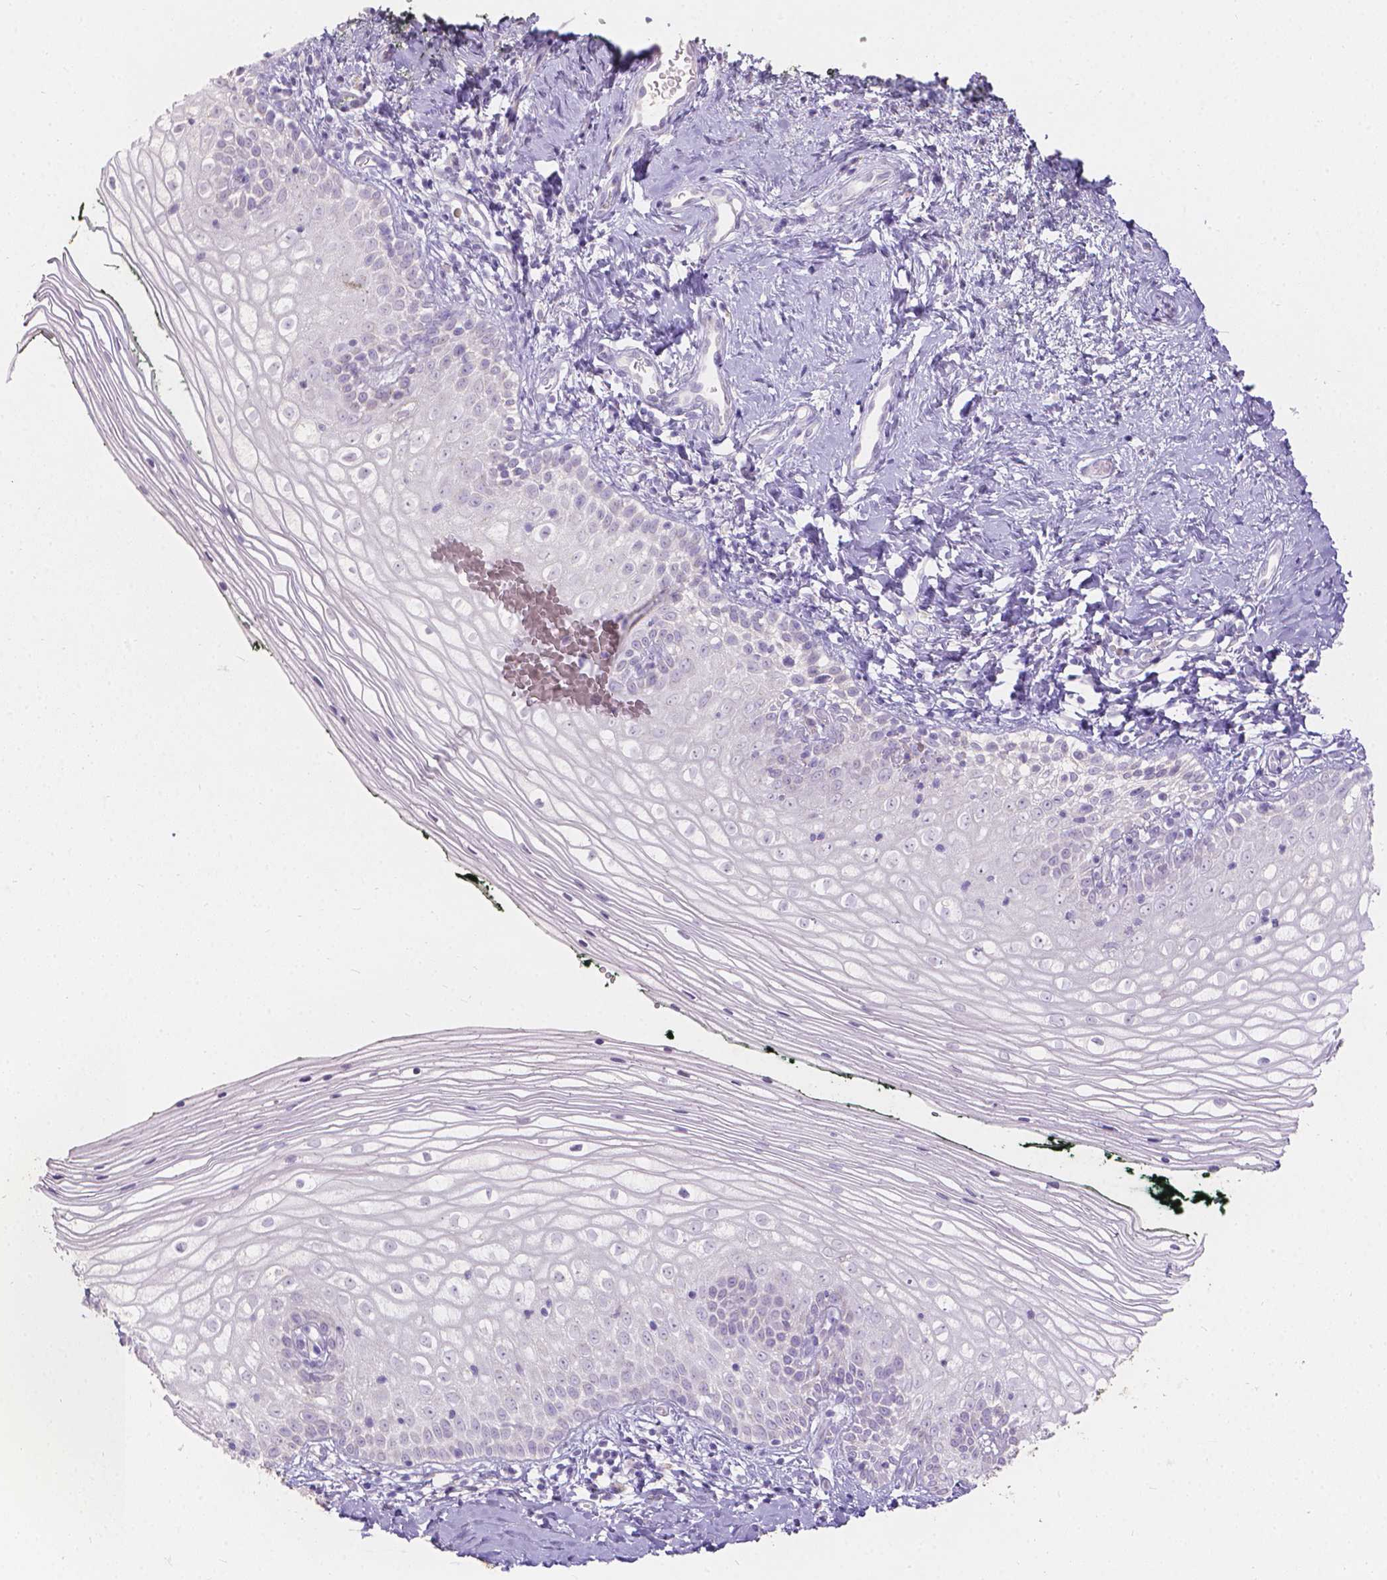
{"staining": {"intensity": "negative", "quantity": "none", "location": "none"}, "tissue": "vagina", "cell_type": "Squamous epithelial cells", "image_type": "normal", "snomed": [{"axis": "morphology", "description": "Normal tissue, NOS"}, {"axis": "topography", "description": "Vagina"}], "caption": "The immunohistochemistry (IHC) micrograph has no significant positivity in squamous epithelial cells of vagina. The staining is performed using DAB (3,3'-diaminobenzidine) brown chromogen with nuclei counter-stained in using hematoxylin.", "gene": "HTN3", "patient": {"sex": "female", "age": 47}}